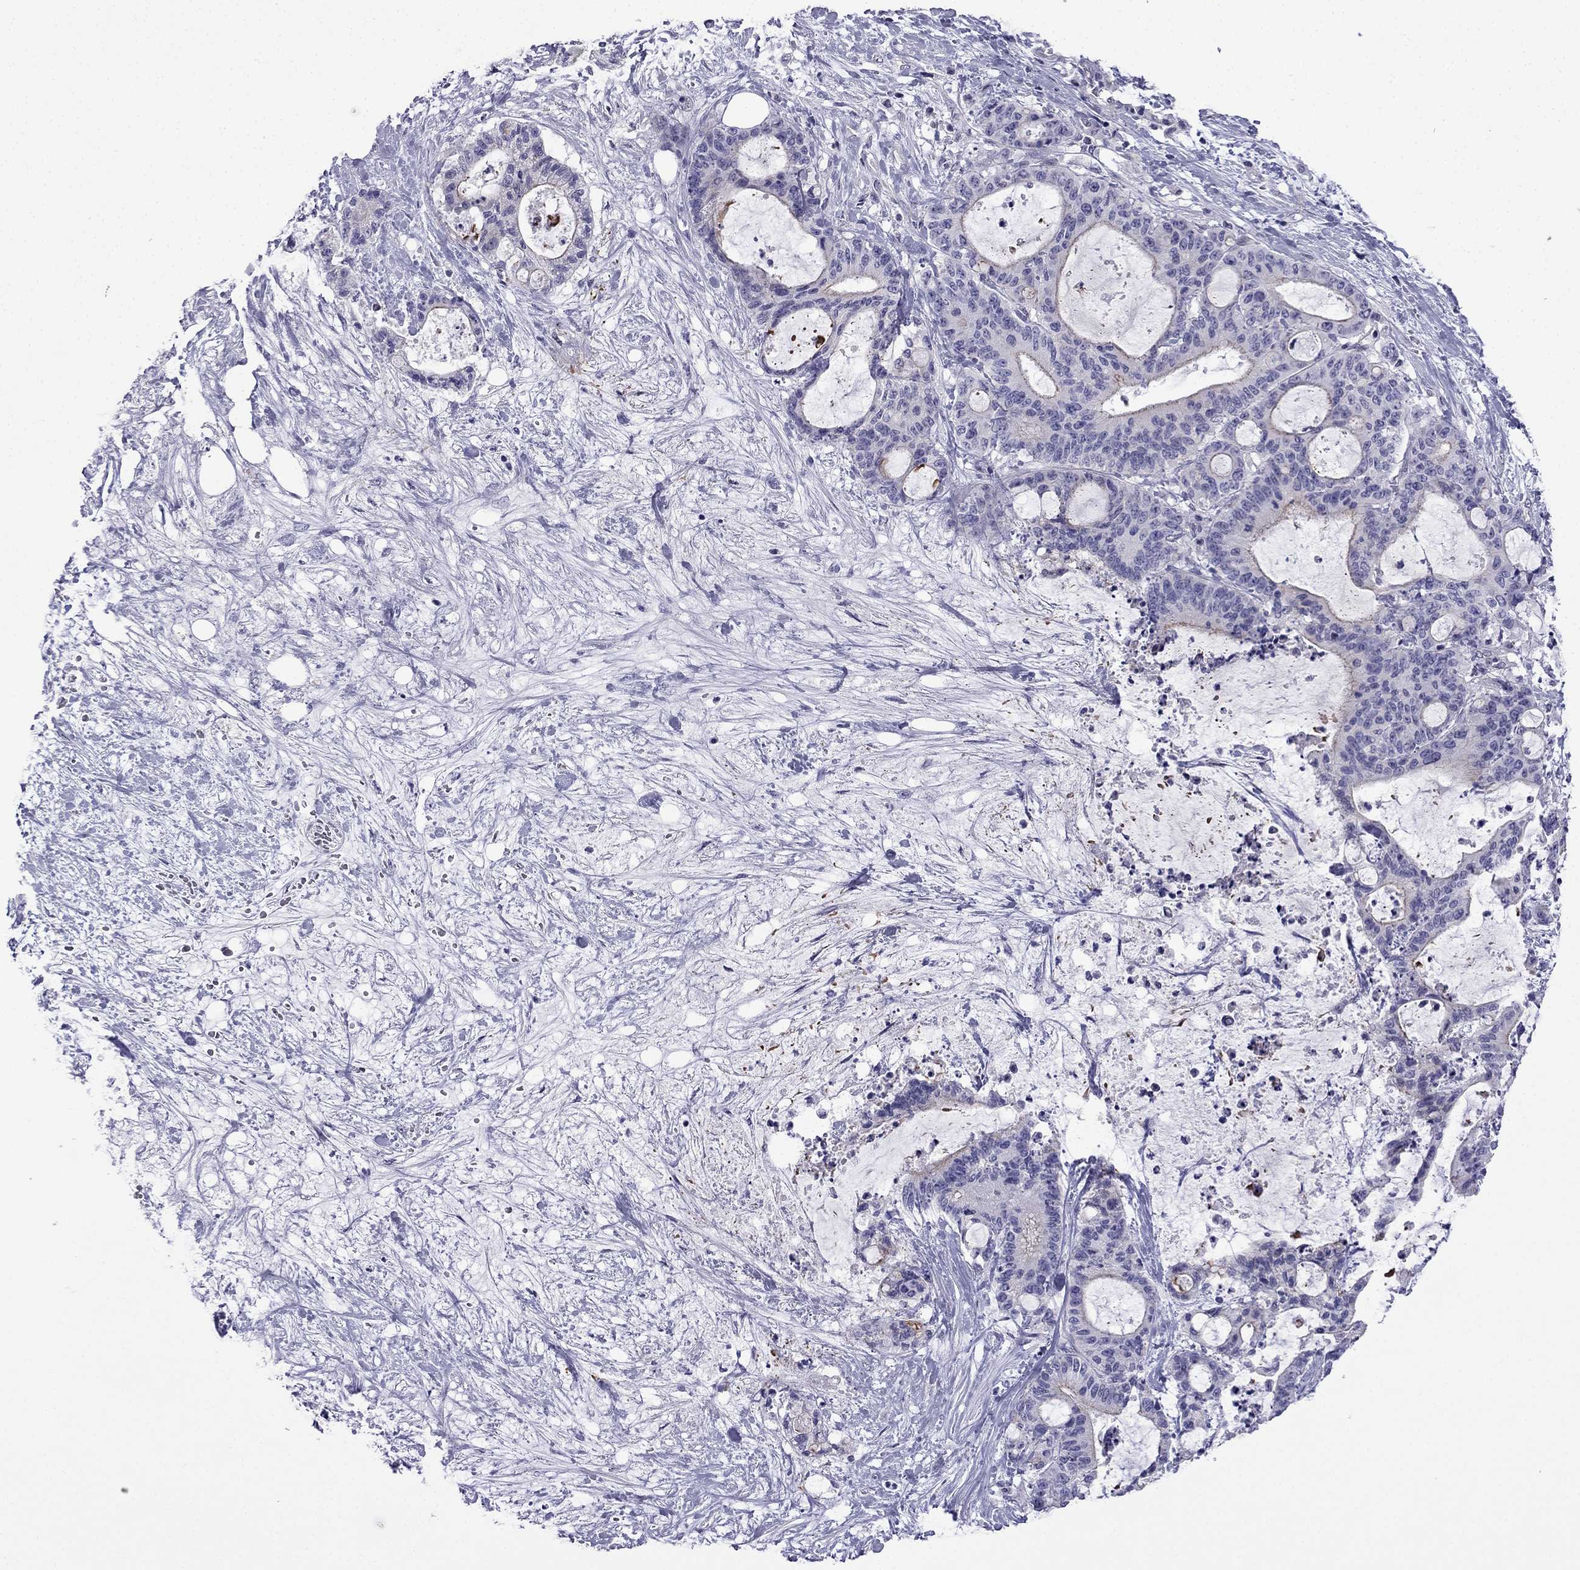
{"staining": {"intensity": "weak", "quantity": "<25%", "location": "cytoplasmic/membranous"}, "tissue": "liver cancer", "cell_type": "Tumor cells", "image_type": "cancer", "snomed": [{"axis": "morphology", "description": "Cholangiocarcinoma"}, {"axis": "topography", "description": "Liver"}], "caption": "Cholangiocarcinoma (liver) stained for a protein using immunohistochemistry exhibits no expression tumor cells.", "gene": "POM121L12", "patient": {"sex": "female", "age": 73}}